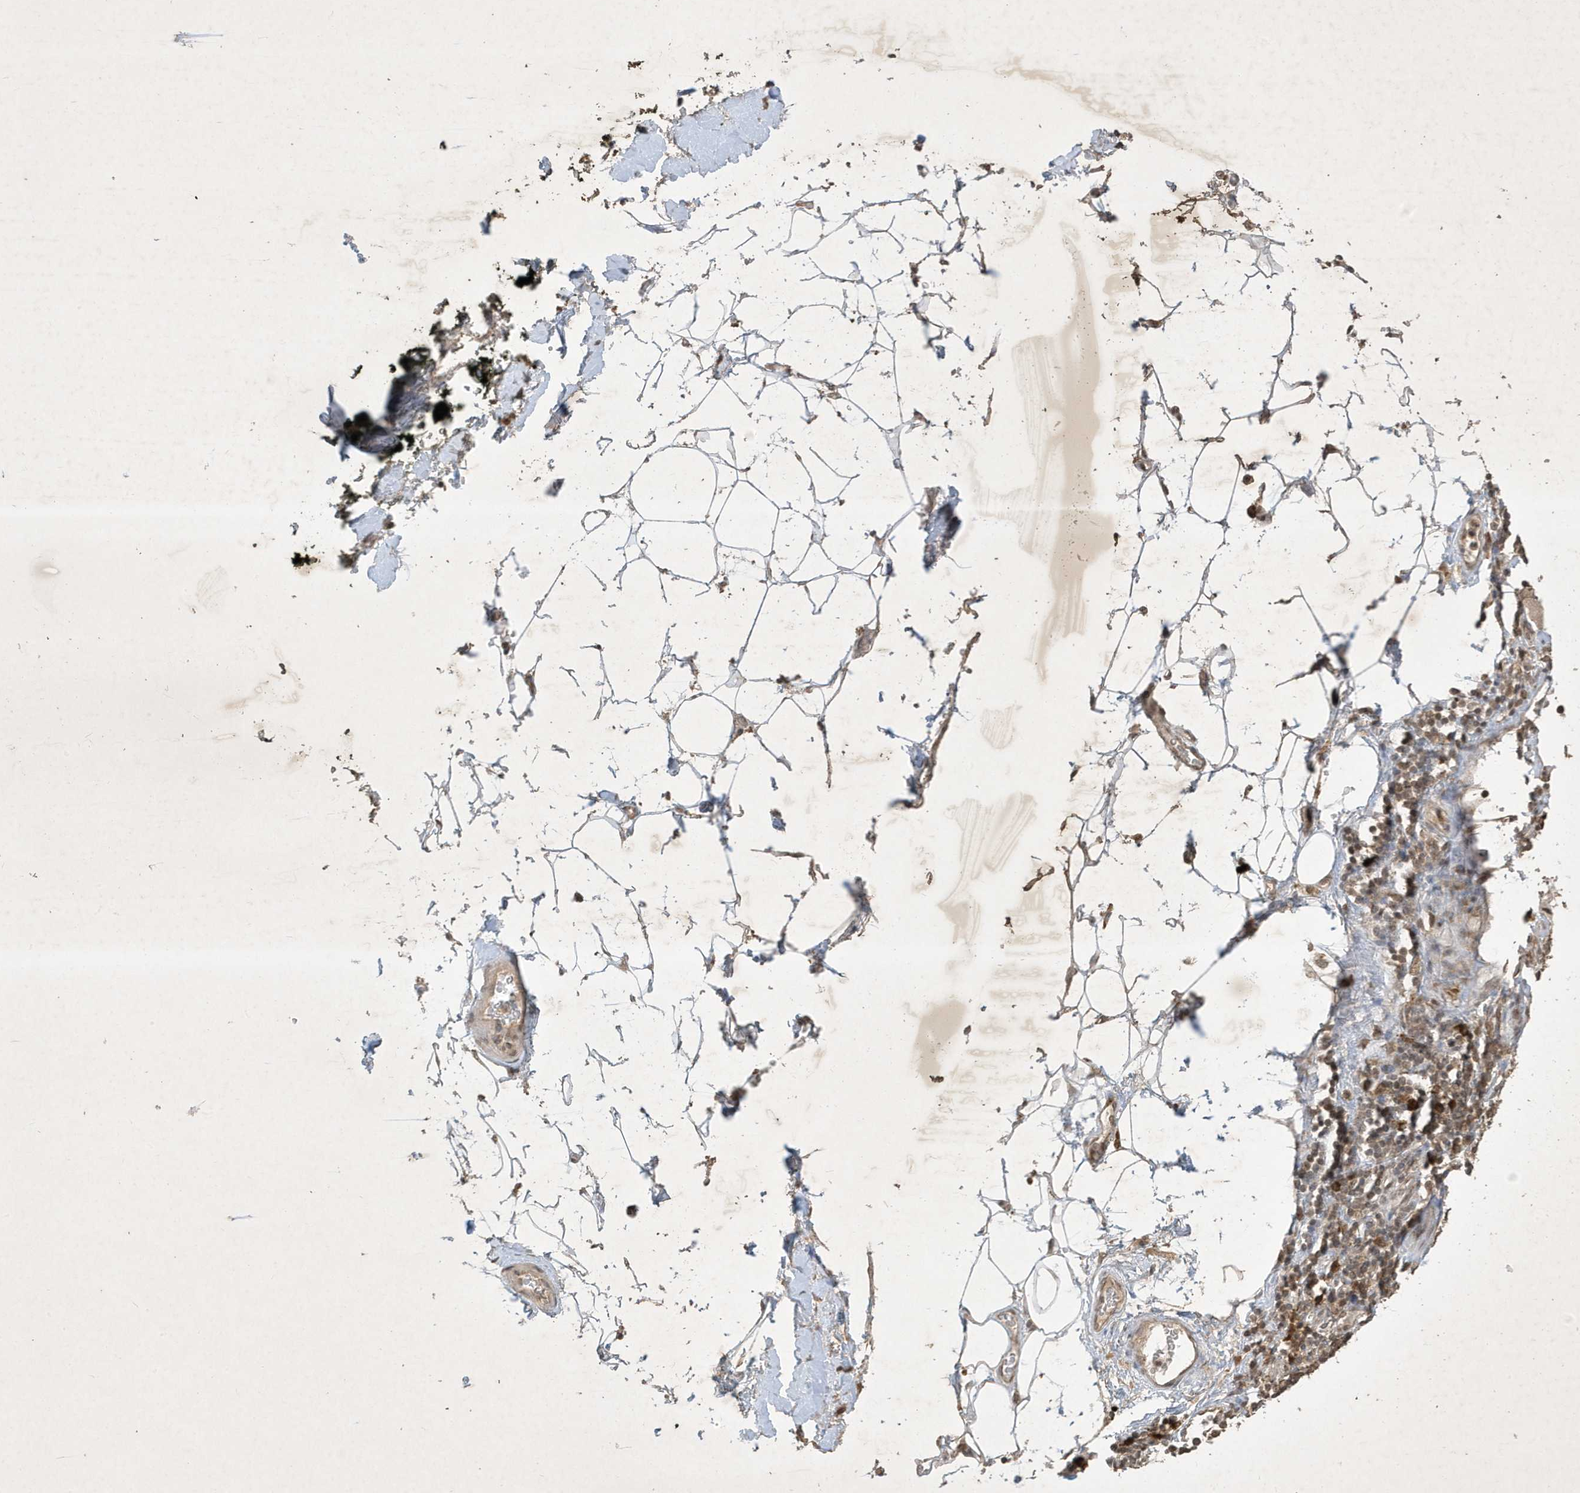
{"staining": {"intensity": "weak", "quantity": "25%-75%", "location": "cytoplasmic/membranous,nuclear"}, "tissue": "adipose tissue", "cell_type": "Adipocytes", "image_type": "normal", "snomed": [{"axis": "morphology", "description": "Normal tissue, NOS"}, {"axis": "morphology", "description": "Adenocarcinoma, NOS"}, {"axis": "topography", "description": "Pancreas"}, {"axis": "topography", "description": "Peripheral nerve tissue"}], "caption": "Protein expression analysis of normal adipose tissue displays weak cytoplasmic/membranous,nuclear expression in about 25%-75% of adipocytes.", "gene": "STX10", "patient": {"sex": "male", "age": 59}}